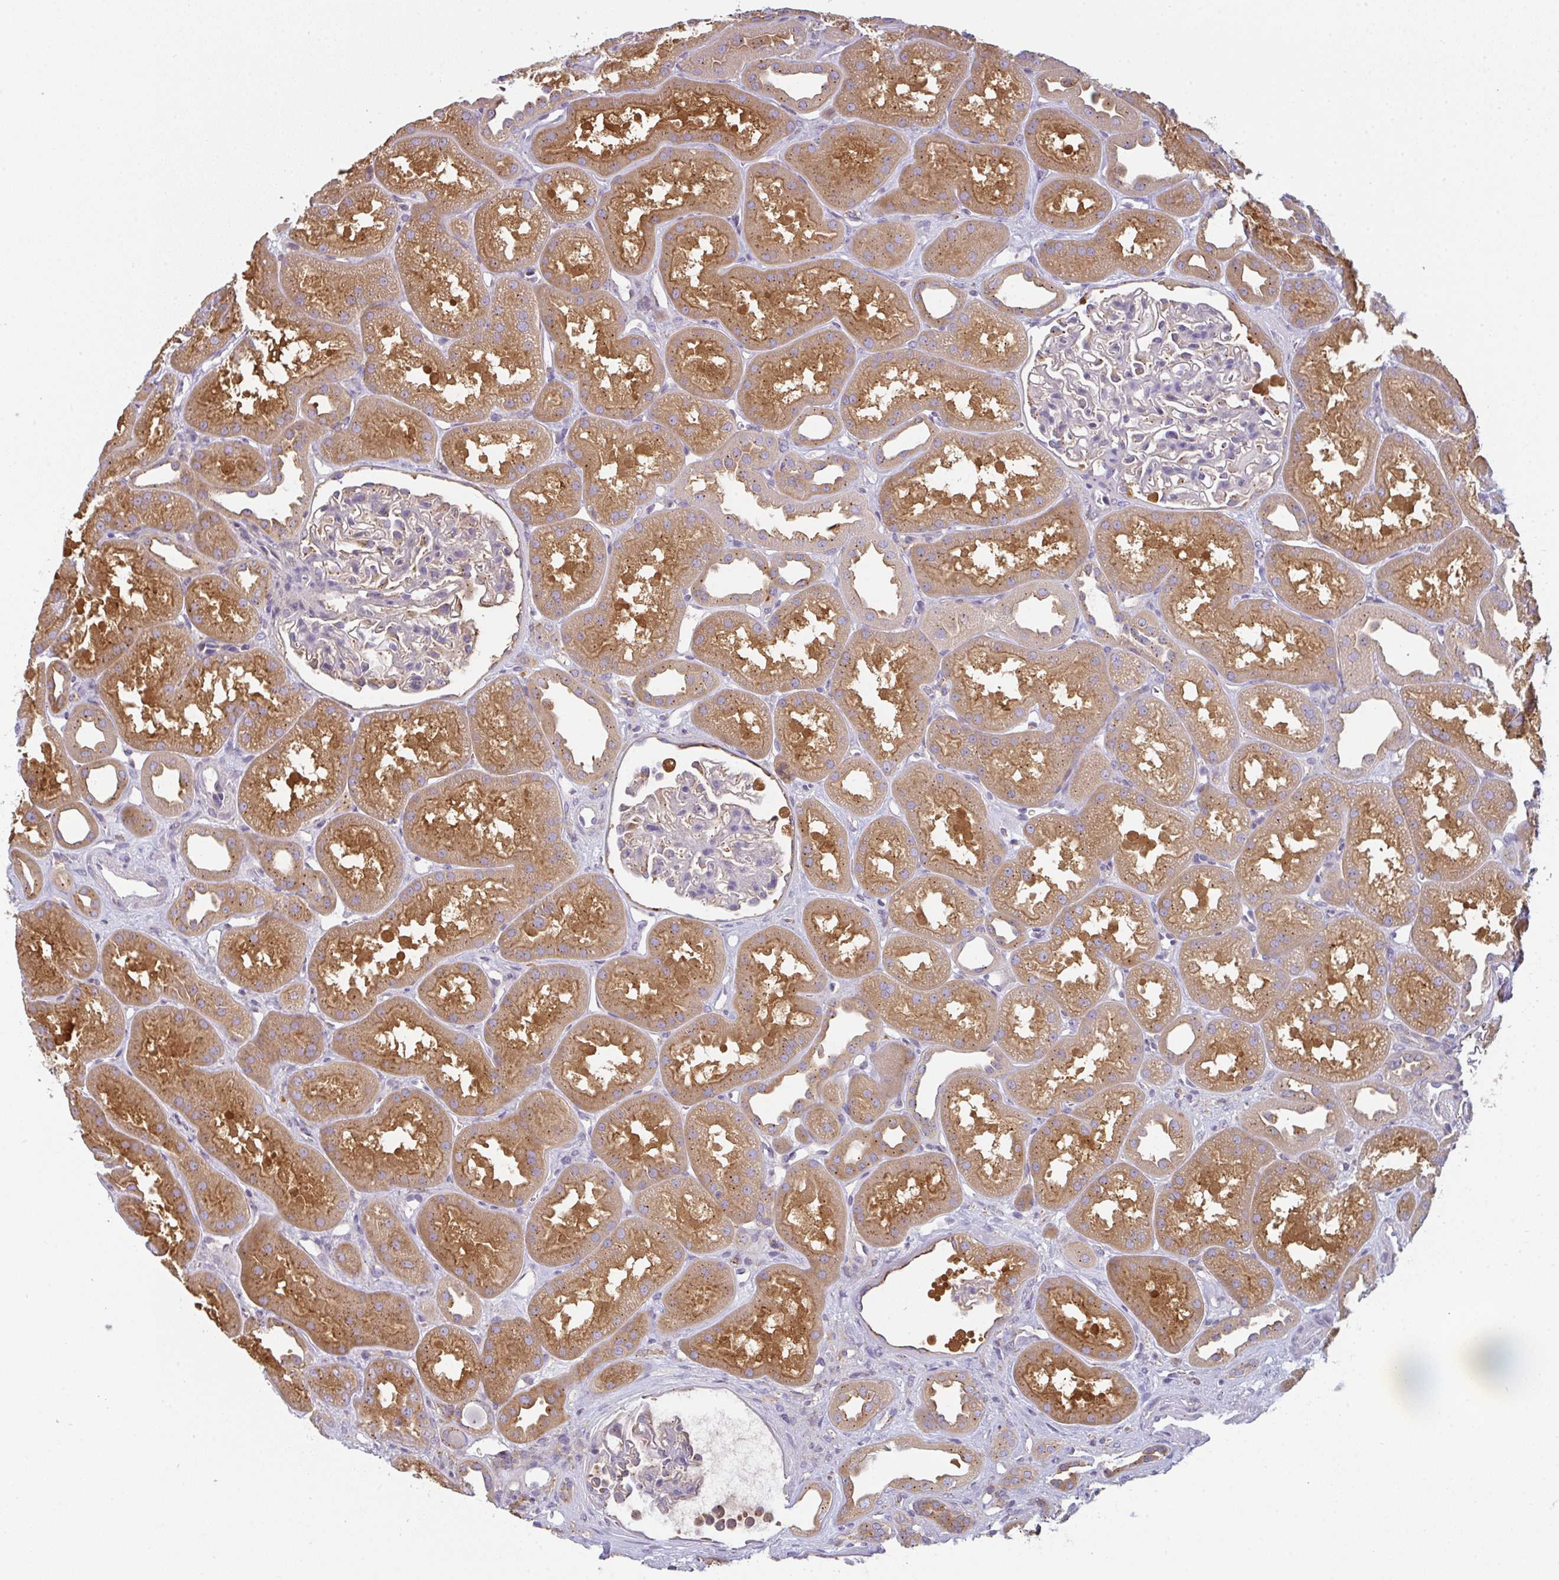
{"staining": {"intensity": "weak", "quantity": "<25%", "location": "cytoplasmic/membranous"}, "tissue": "kidney", "cell_type": "Cells in glomeruli", "image_type": "normal", "snomed": [{"axis": "morphology", "description": "Normal tissue, NOS"}, {"axis": "topography", "description": "Kidney"}], "caption": "Immunohistochemical staining of benign human kidney reveals no significant expression in cells in glomeruli. (Immunohistochemistry, brightfield microscopy, high magnification).", "gene": "SNX5", "patient": {"sex": "male", "age": 61}}